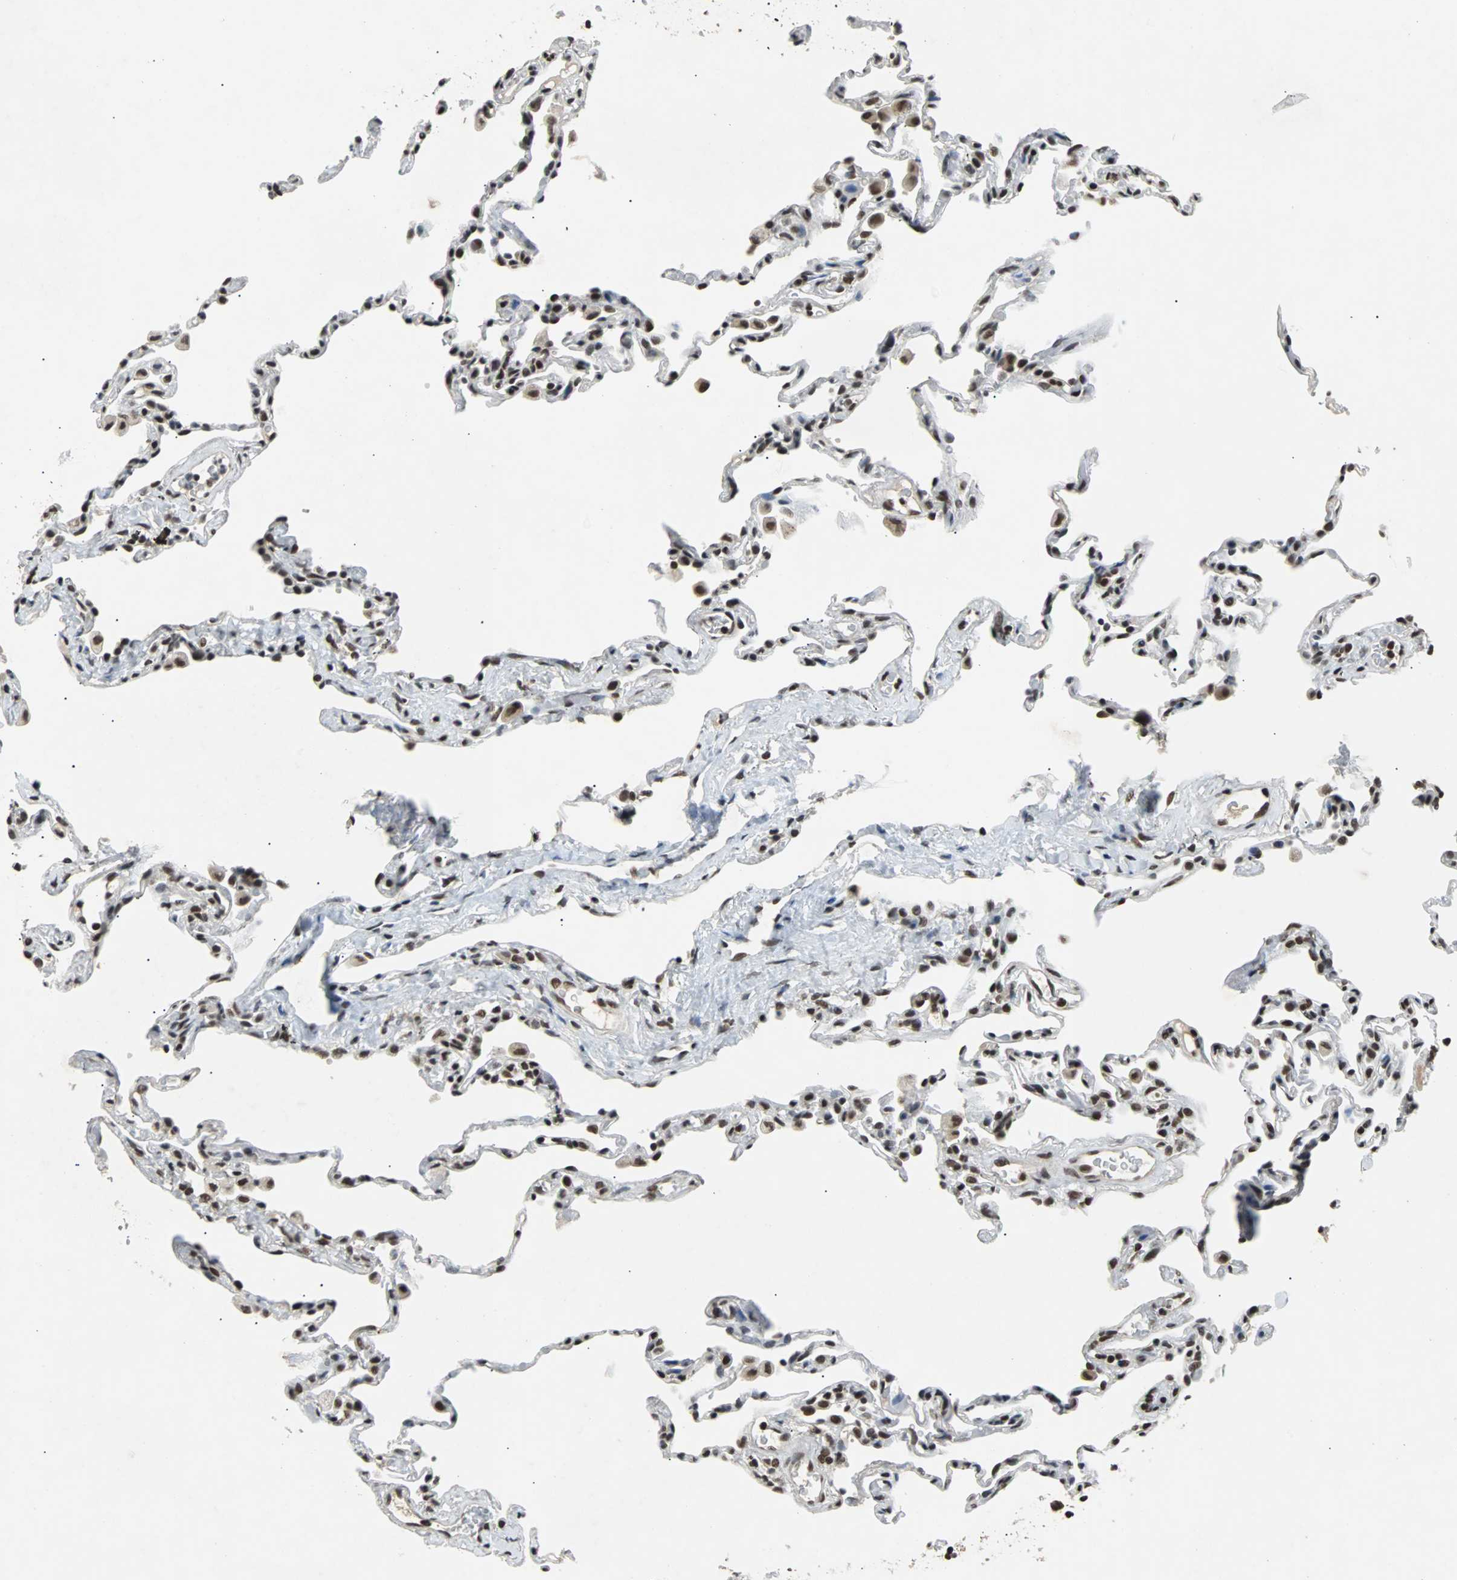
{"staining": {"intensity": "strong", "quantity": ">75%", "location": "nuclear"}, "tissue": "lung", "cell_type": "Alveolar cells", "image_type": "normal", "snomed": [{"axis": "morphology", "description": "Normal tissue, NOS"}, {"axis": "topography", "description": "Lung"}], "caption": "Approximately >75% of alveolar cells in unremarkable lung reveal strong nuclear protein staining as visualized by brown immunohistochemical staining.", "gene": "GATAD2A", "patient": {"sex": "male", "age": 59}}